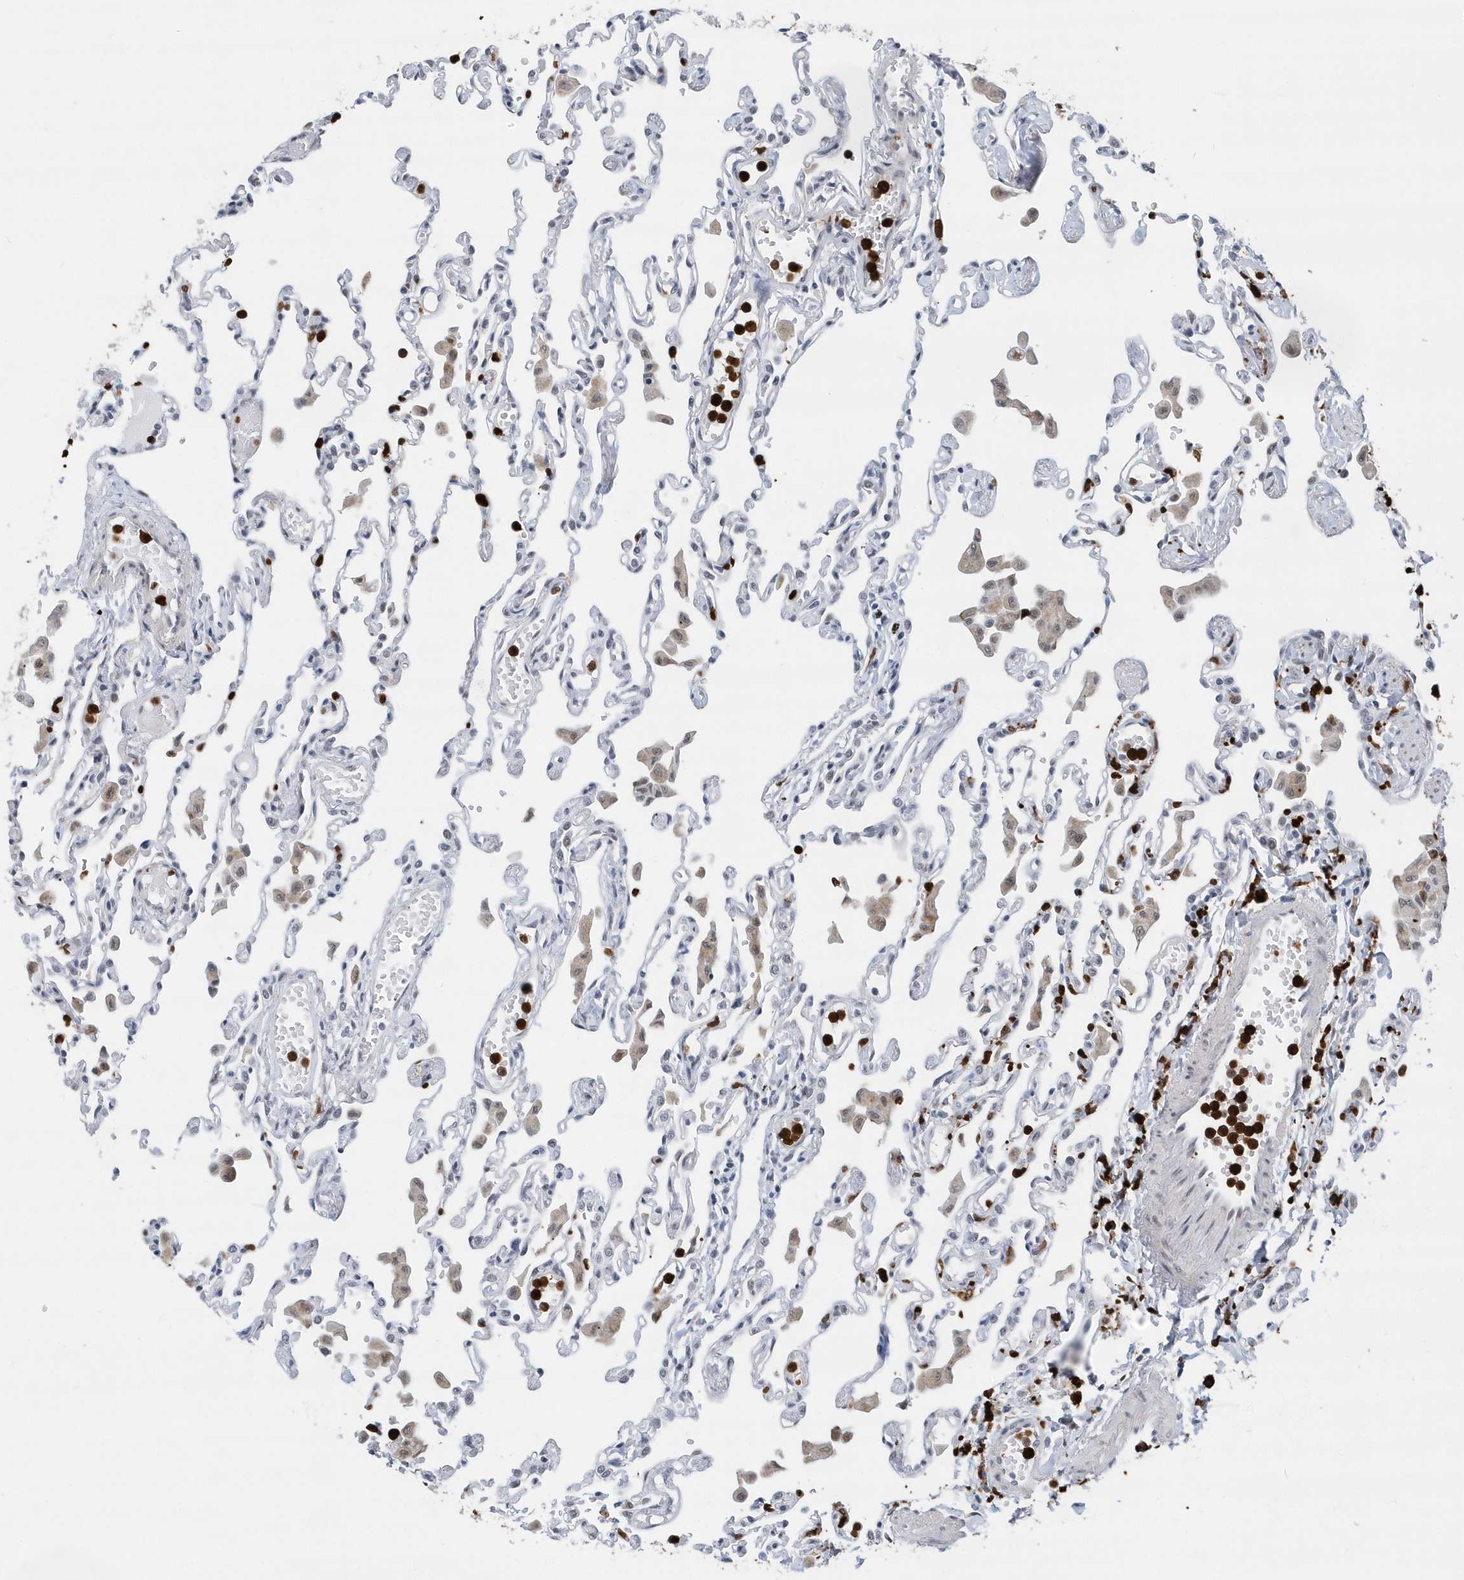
{"staining": {"intensity": "negative", "quantity": "none", "location": "none"}, "tissue": "lung", "cell_type": "Alveolar cells", "image_type": "normal", "snomed": [{"axis": "morphology", "description": "Normal tissue, NOS"}, {"axis": "topography", "description": "Bronchus"}, {"axis": "topography", "description": "Lung"}], "caption": "Alveolar cells are negative for protein expression in normal human lung. The staining was performed using DAB (3,3'-diaminobenzidine) to visualize the protein expression in brown, while the nuclei were stained in blue with hematoxylin (Magnification: 20x).", "gene": "RPP30", "patient": {"sex": "female", "age": 49}}